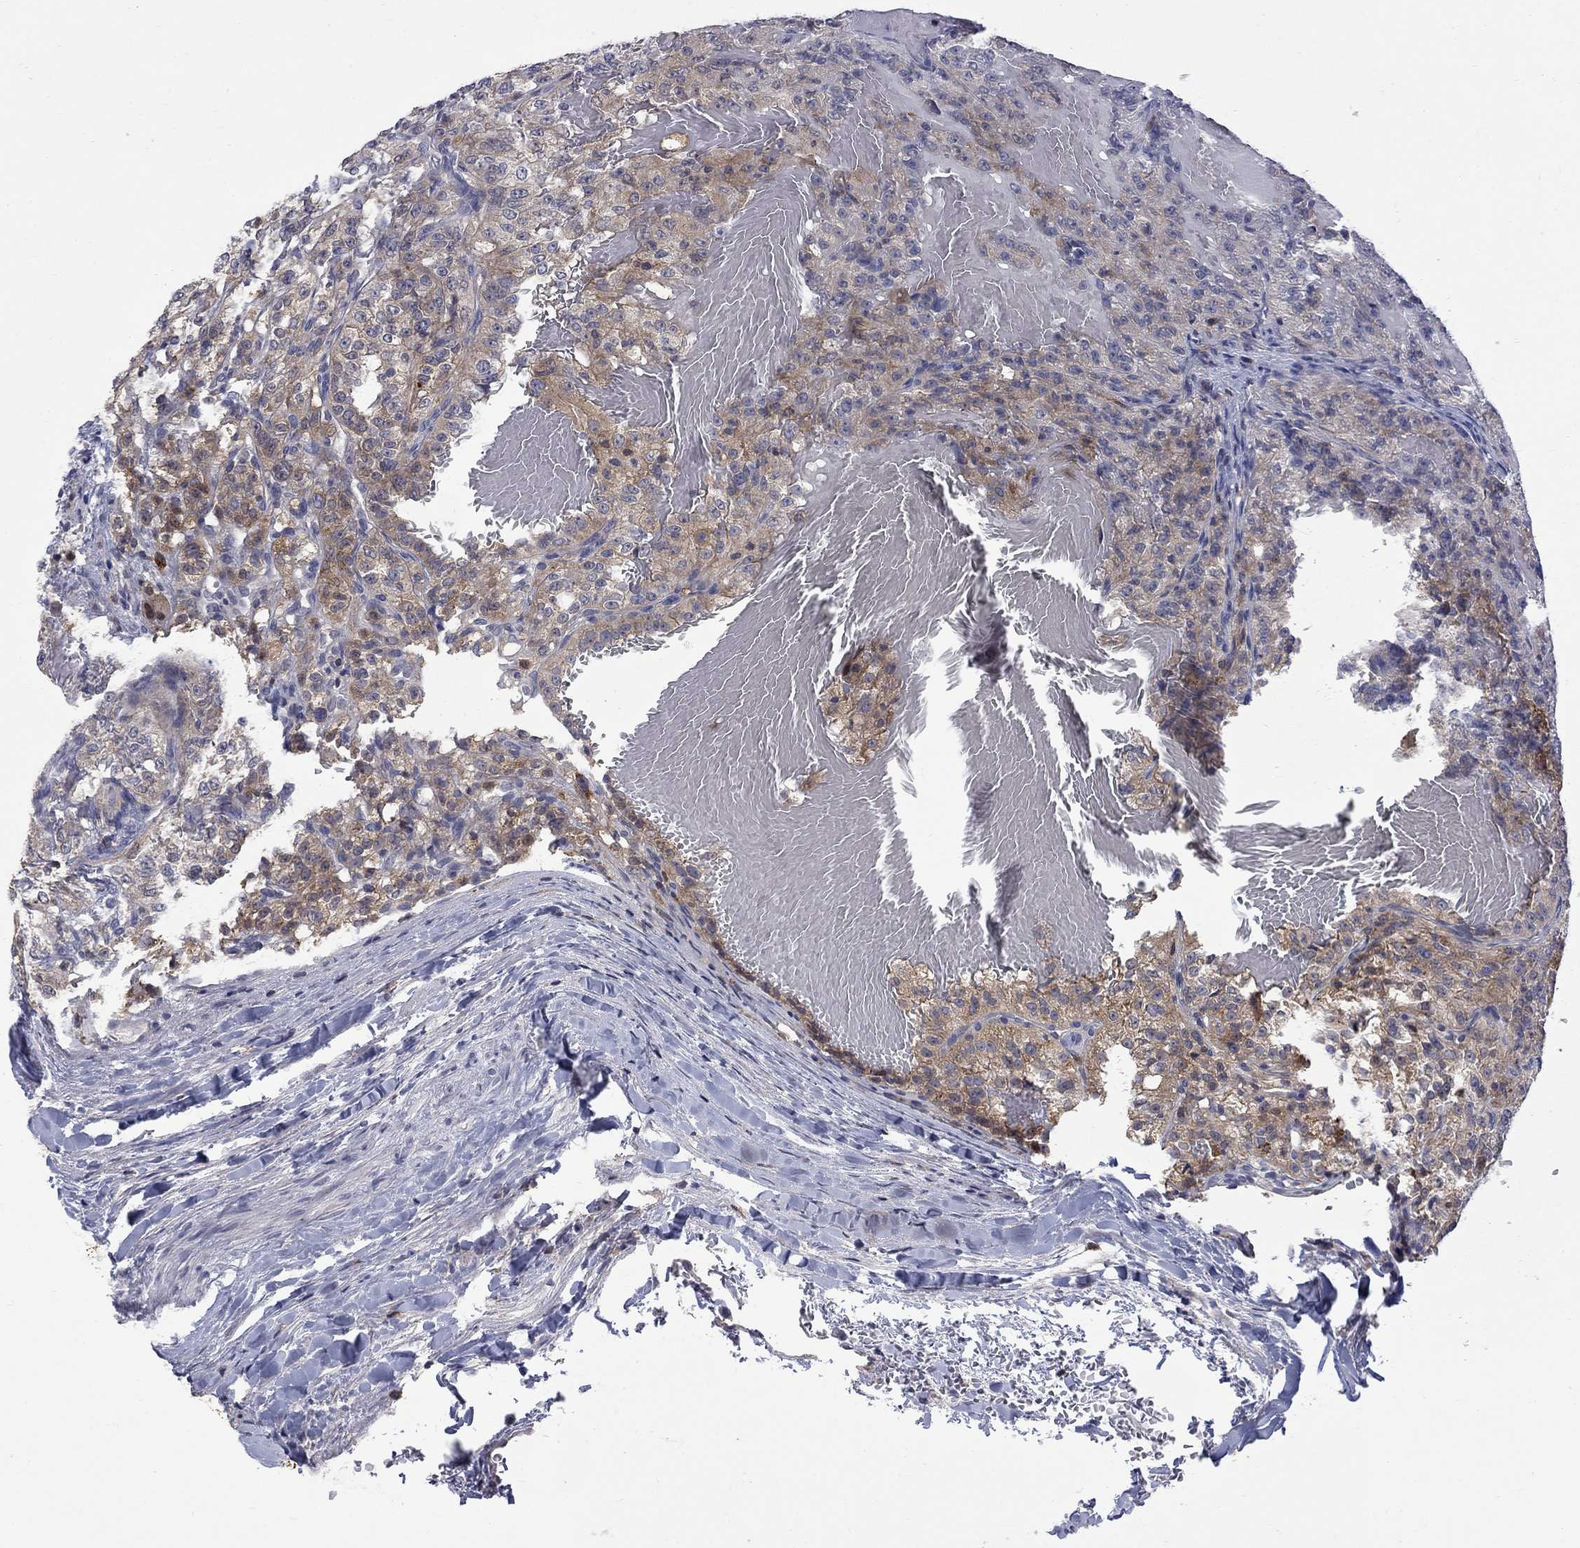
{"staining": {"intensity": "moderate", "quantity": "25%-75%", "location": "cytoplasmic/membranous"}, "tissue": "renal cancer", "cell_type": "Tumor cells", "image_type": "cancer", "snomed": [{"axis": "morphology", "description": "Adenocarcinoma, NOS"}, {"axis": "topography", "description": "Kidney"}], "caption": "Renal cancer (adenocarcinoma) stained with a brown dye displays moderate cytoplasmic/membranous positive positivity in approximately 25%-75% of tumor cells.", "gene": "HKDC1", "patient": {"sex": "female", "age": 63}}